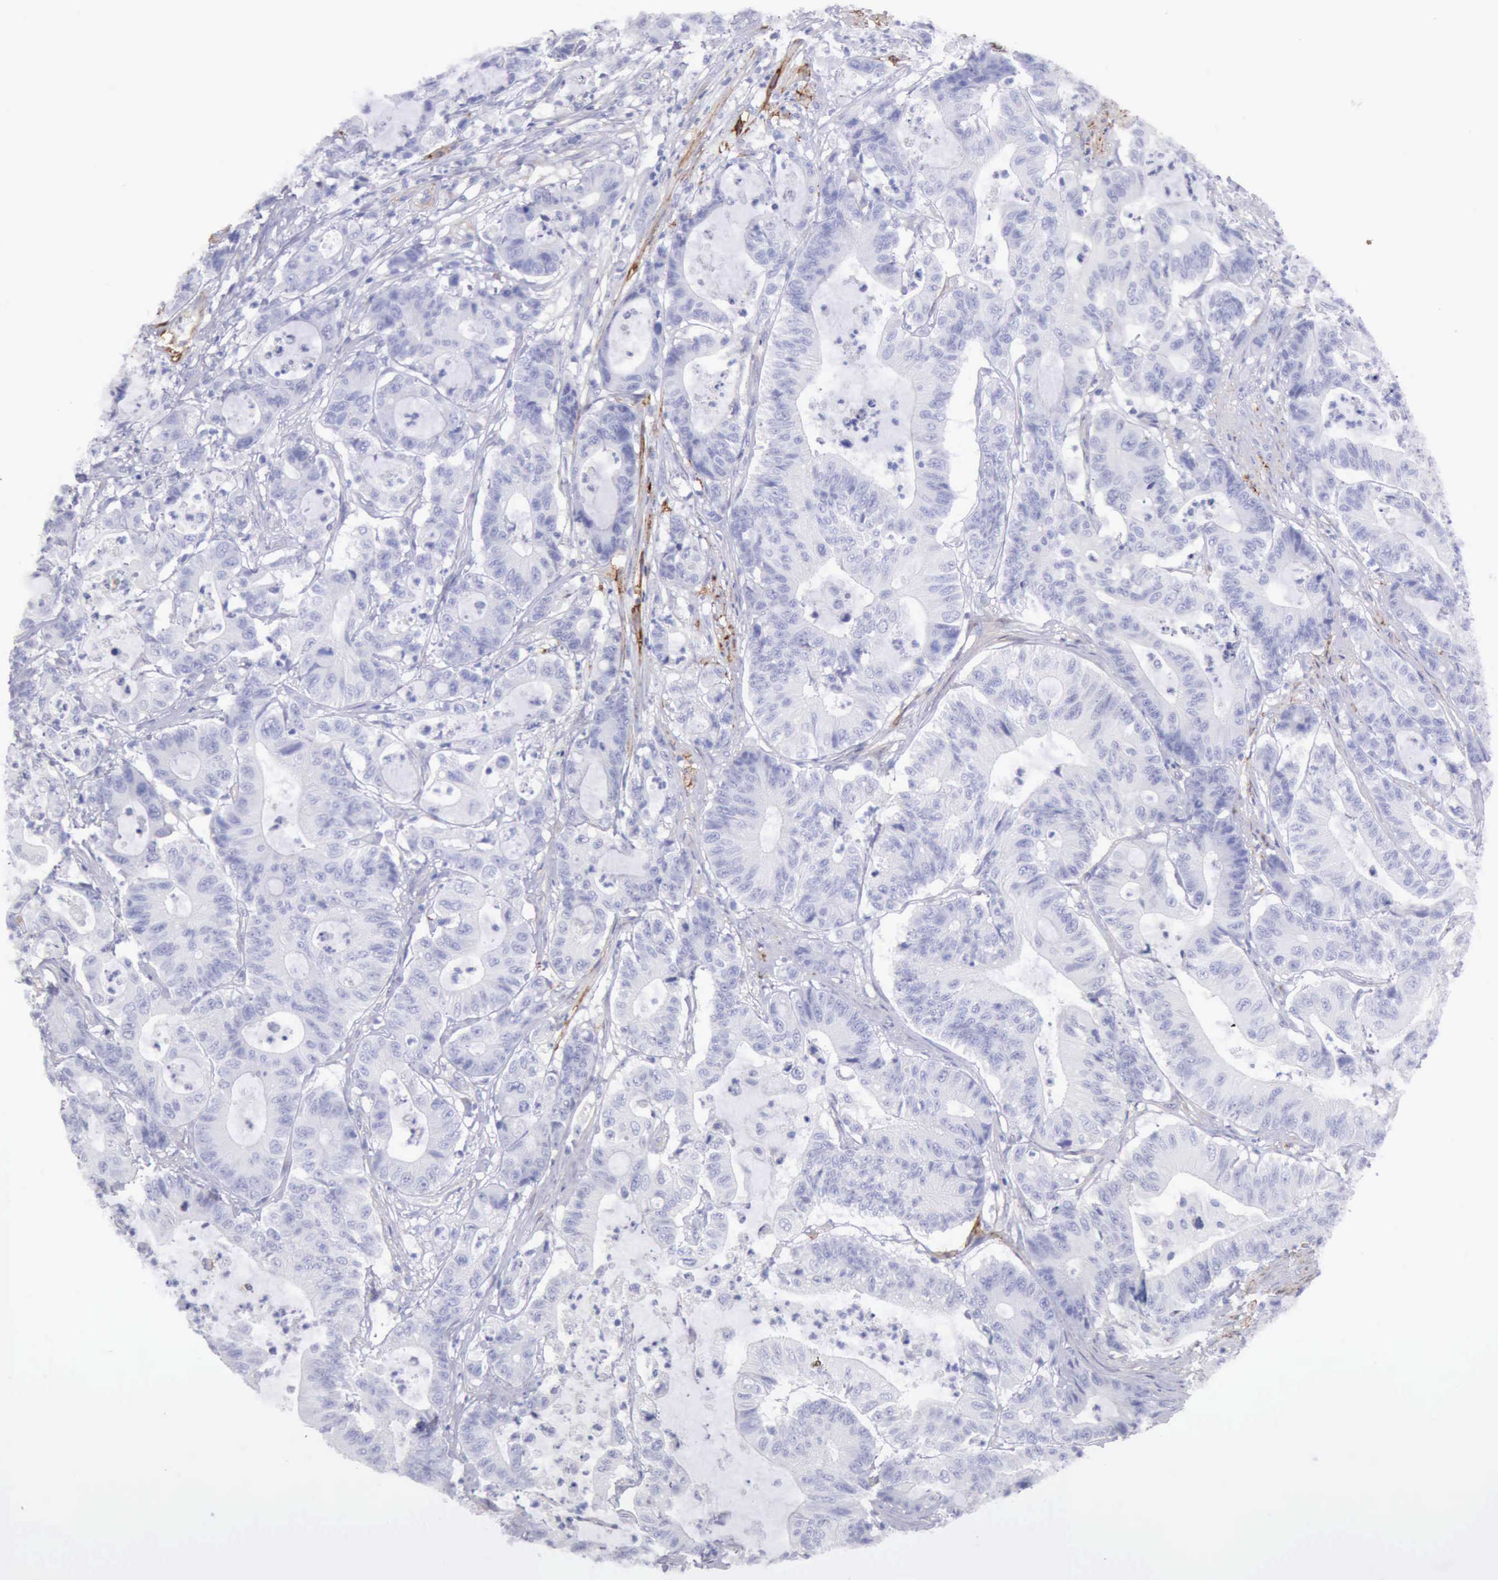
{"staining": {"intensity": "negative", "quantity": "none", "location": "none"}, "tissue": "colorectal cancer", "cell_type": "Tumor cells", "image_type": "cancer", "snomed": [{"axis": "morphology", "description": "Adenocarcinoma, NOS"}, {"axis": "topography", "description": "Colon"}], "caption": "Tumor cells are negative for brown protein staining in colorectal cancer (adenocarcinoma).", "gene": "AOC3", "patient": {"sex": "female", "age": 84}}